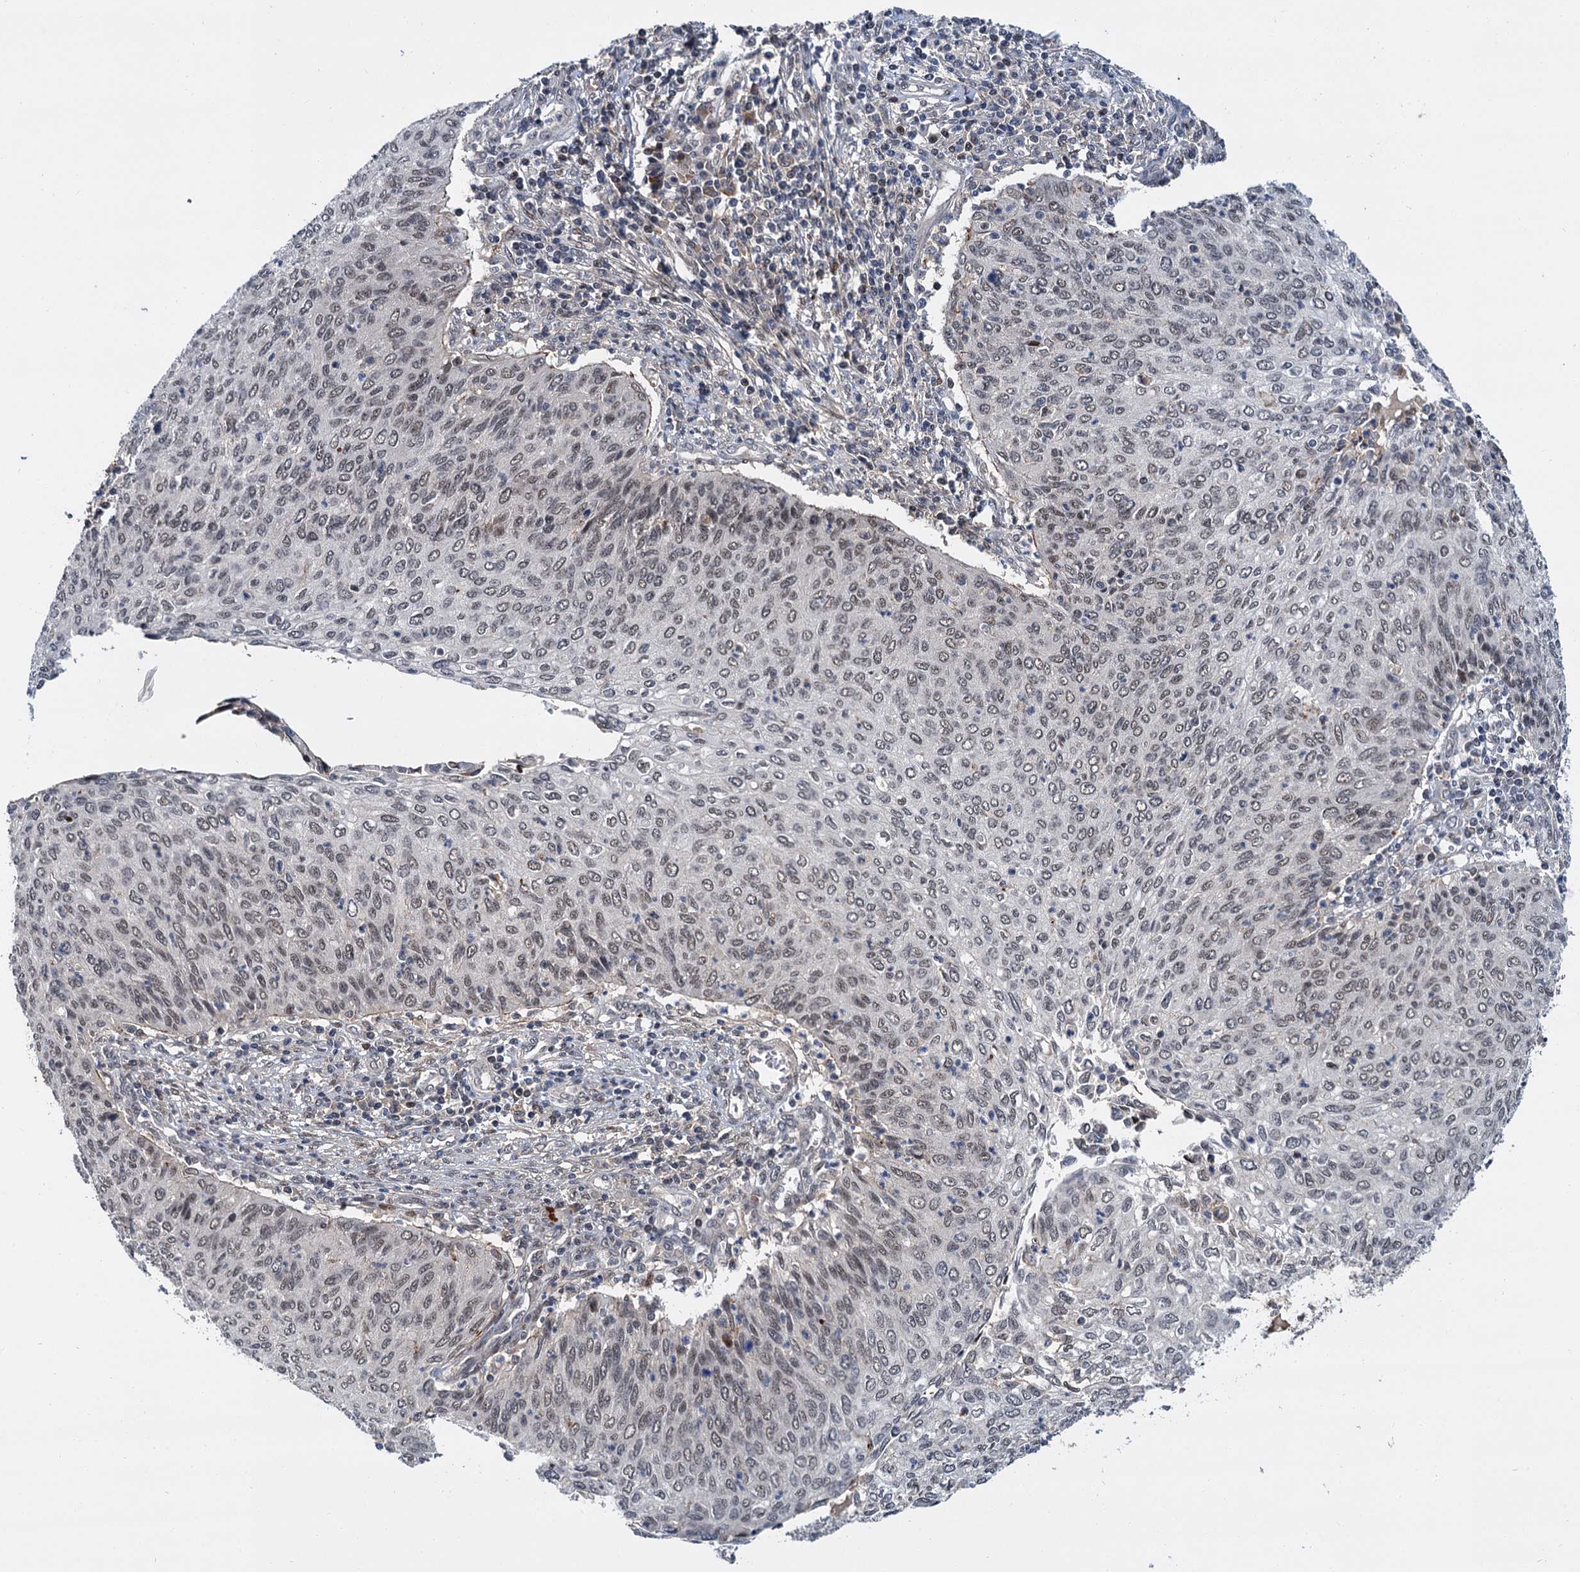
{"staining": {"intensity": "weak", "quantity": "<25%", "location": "nuclear"}, "tissue": "cervical cancer", "cell_type": "Tumor cells", "image_type": "cancer", "snomed": [{"axis": "morphology", "description": "Squamous cell carcinoma, NOS"}, {"axis": "topography", "description": "Cervix"}], "caption": "The histopathology image shows no significant expression in tumor cells of cervical cancer (squamous cell carcinoma). Nuclei are stained in blue.", "gene": "MBD6", "patient": {"sex": "female", "age": 38}}